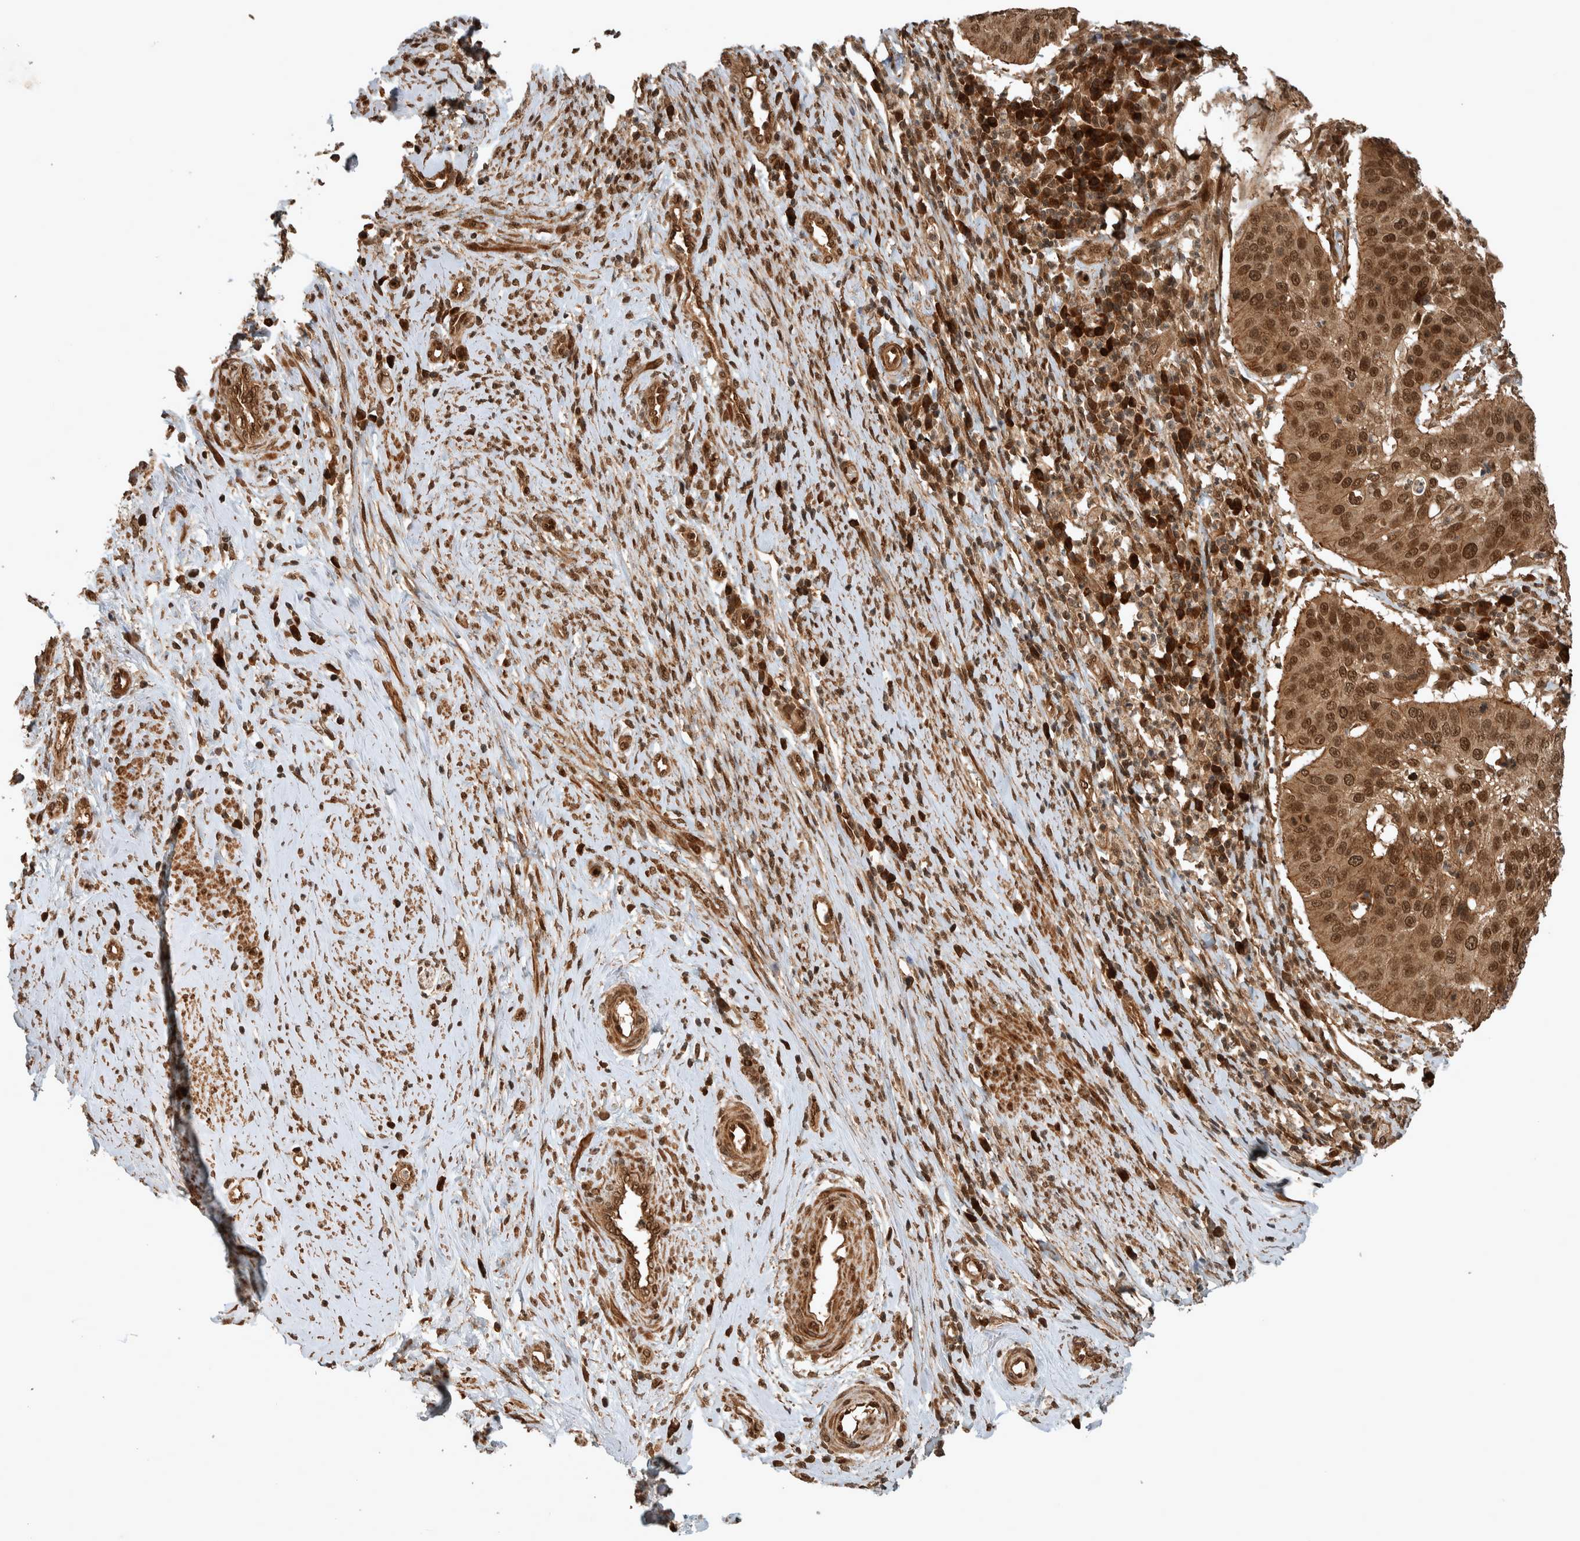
{"staining": {"intensity": "moderate", "quantity": ">75%", "location": "cytoplasmic/membranous,nuclear"}, "tissue": "cervical cancer", "cell_type": "Tumor cells", "image_type": "cancer", "snomed": [{"axis": "morphology", "description": "Normal tissue, NOS"}, {"axis": "morphology", "description": "Squamous cell carcinoma, NOS"}, {"axis": "topography", "description": "Cervix"}], "caption": "Cervical cancer (squamous cell carcinoma) was stained to show a protein in brown. There is medium levels of moderate cytoplasmic/membranous and nuclear positivity in approximately >75% of tumor cells.", "gene": "CNTROB", "patient": {"sex": "female", "age": 39}}